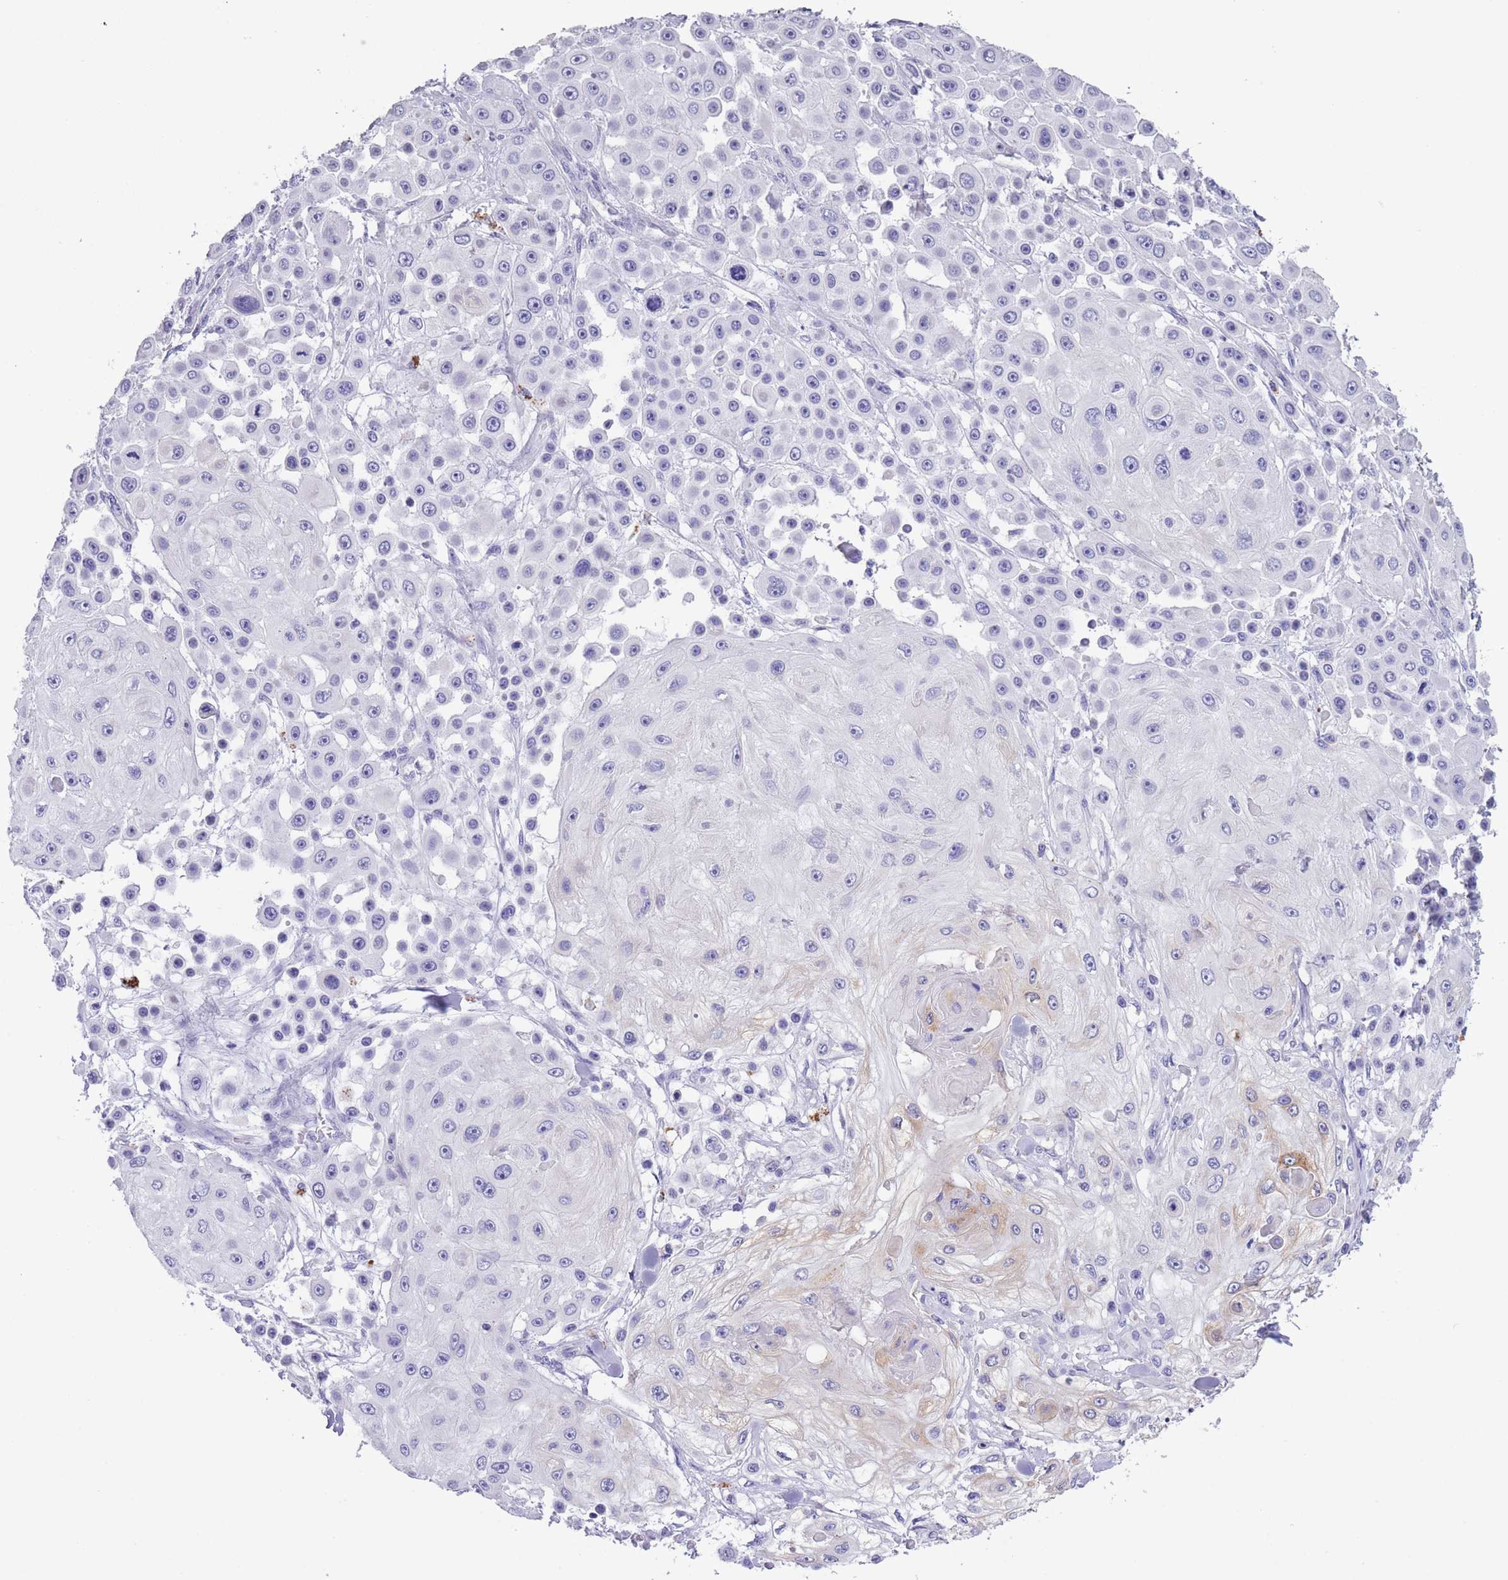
{"staining": {"intensity": "negative", "quantity": "none", "location": "none"}, "tissue": "skin cancer", "cell_type": "Tumor cells", "image_type": "cancer", "snomed": [{"axis": "morphology", "description": "Squamous cell carcinoma, NOS"}, {"axis": "topography", "description": "Skin"}], "caption": "High power microscopy micrograph of an immunohistochemistry histopathology image of skin cancer, revealing no significant staining in tumor cells. The staining was performed using DAB to visualize the protein expression in brown, while the nuclei were stained in blue with hematoxylin (Magnification: 20x).", "gene": "RAI2", "patient": {"sex": "male", "age": 67}}